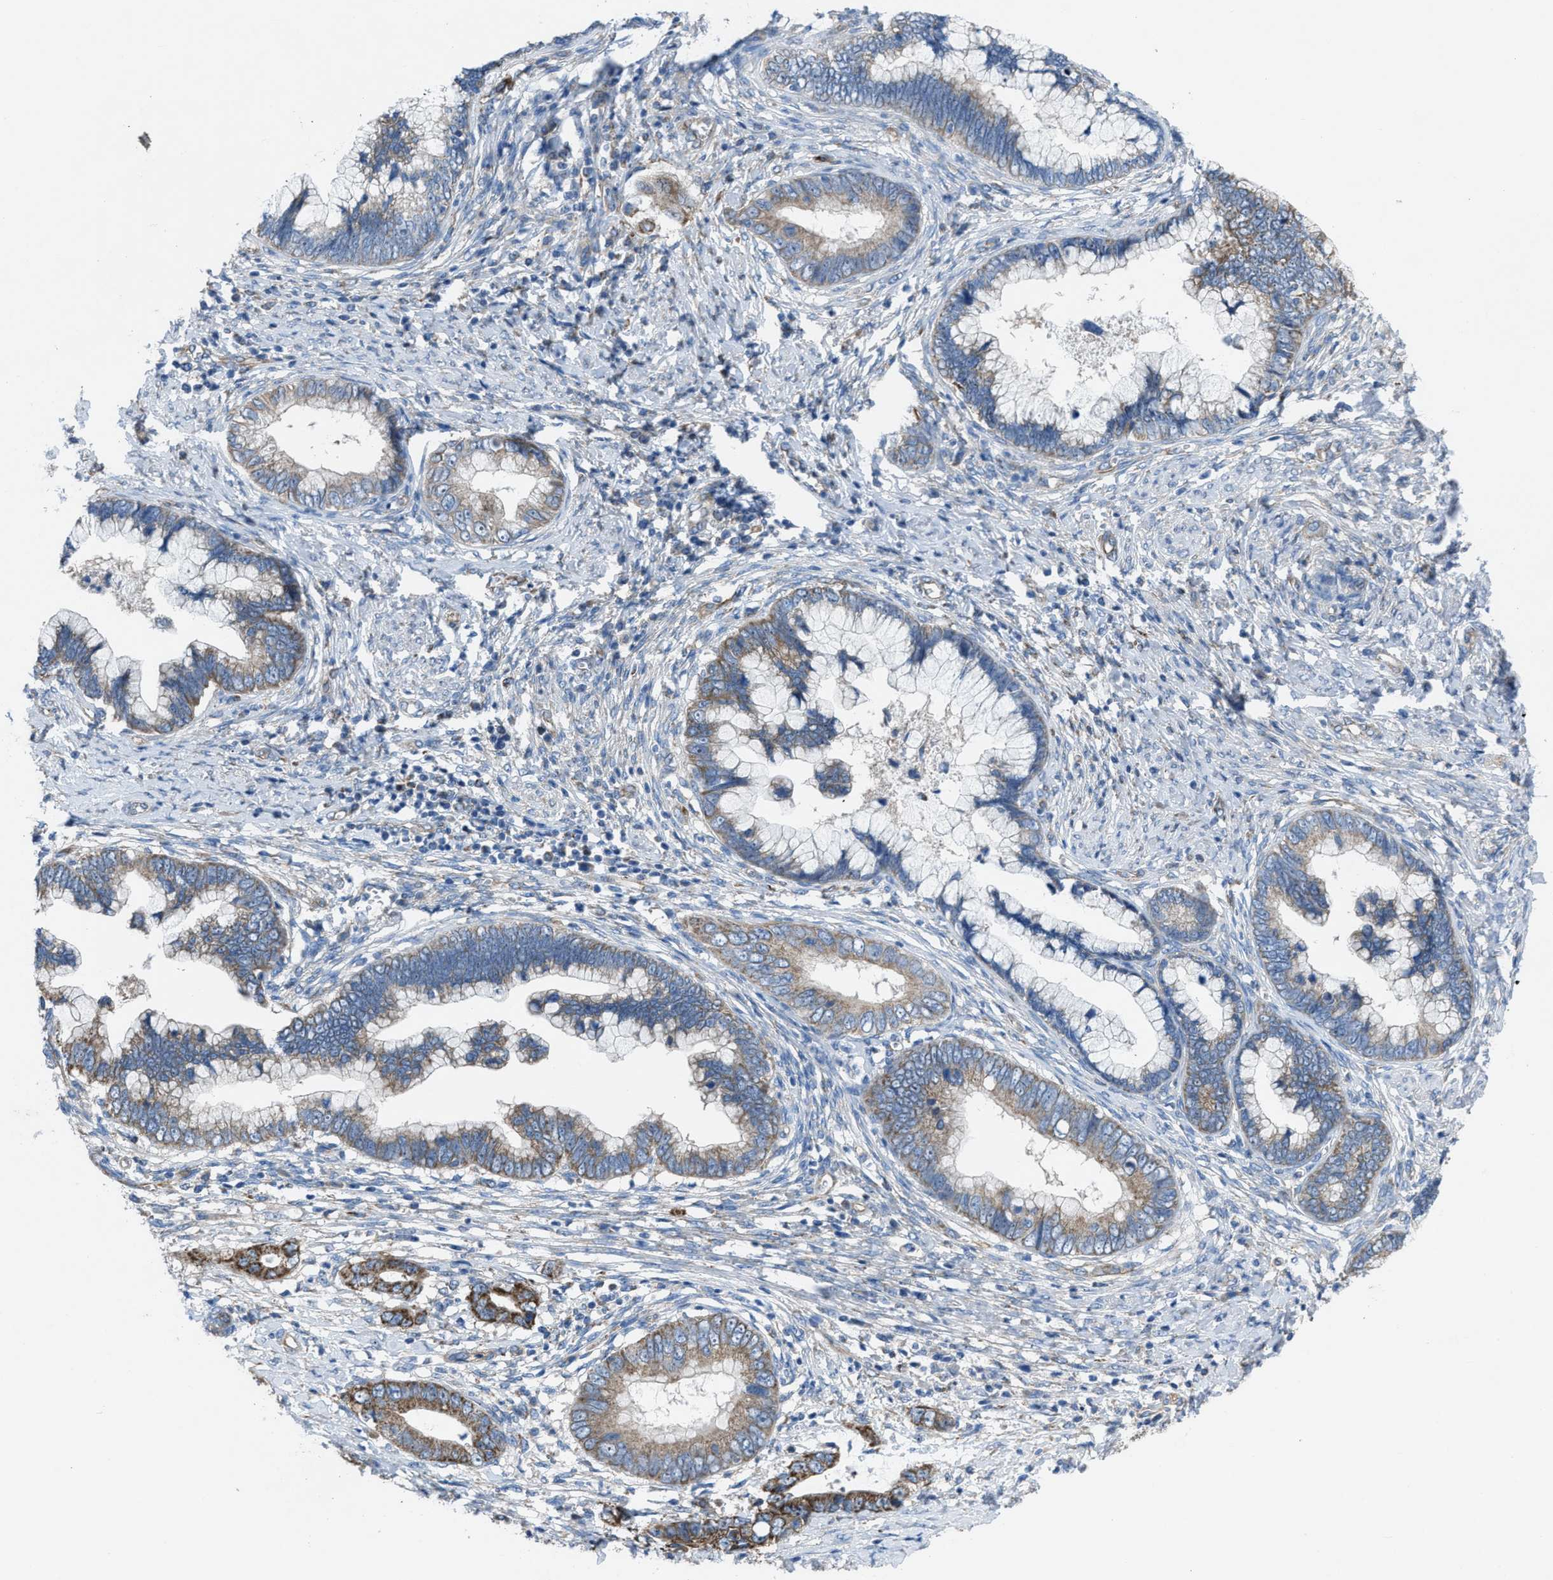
{"staining": {"intensity": "moderate", "quantity": "25%-75%", "location": "cytoplasmic/membranous"}, "tissue": "cervical cancer", "cell_type": "Tumor cells", "image_type": "cancer", "snomed": [{"axis": "morphology", "description": "Adenocarcinoma, NOS"}, {"axis": "topography", "description": "Cervix"}], "caption": "Immunohistochemical staining of adenocarcinoma (cervical) reveals medium levels of moderate cytoplasmic/membranous positivity in approximately 25%-75% of tumor cells.", "gene": "DOLPP1", "patient": {"sex": "female", "age": 44}}